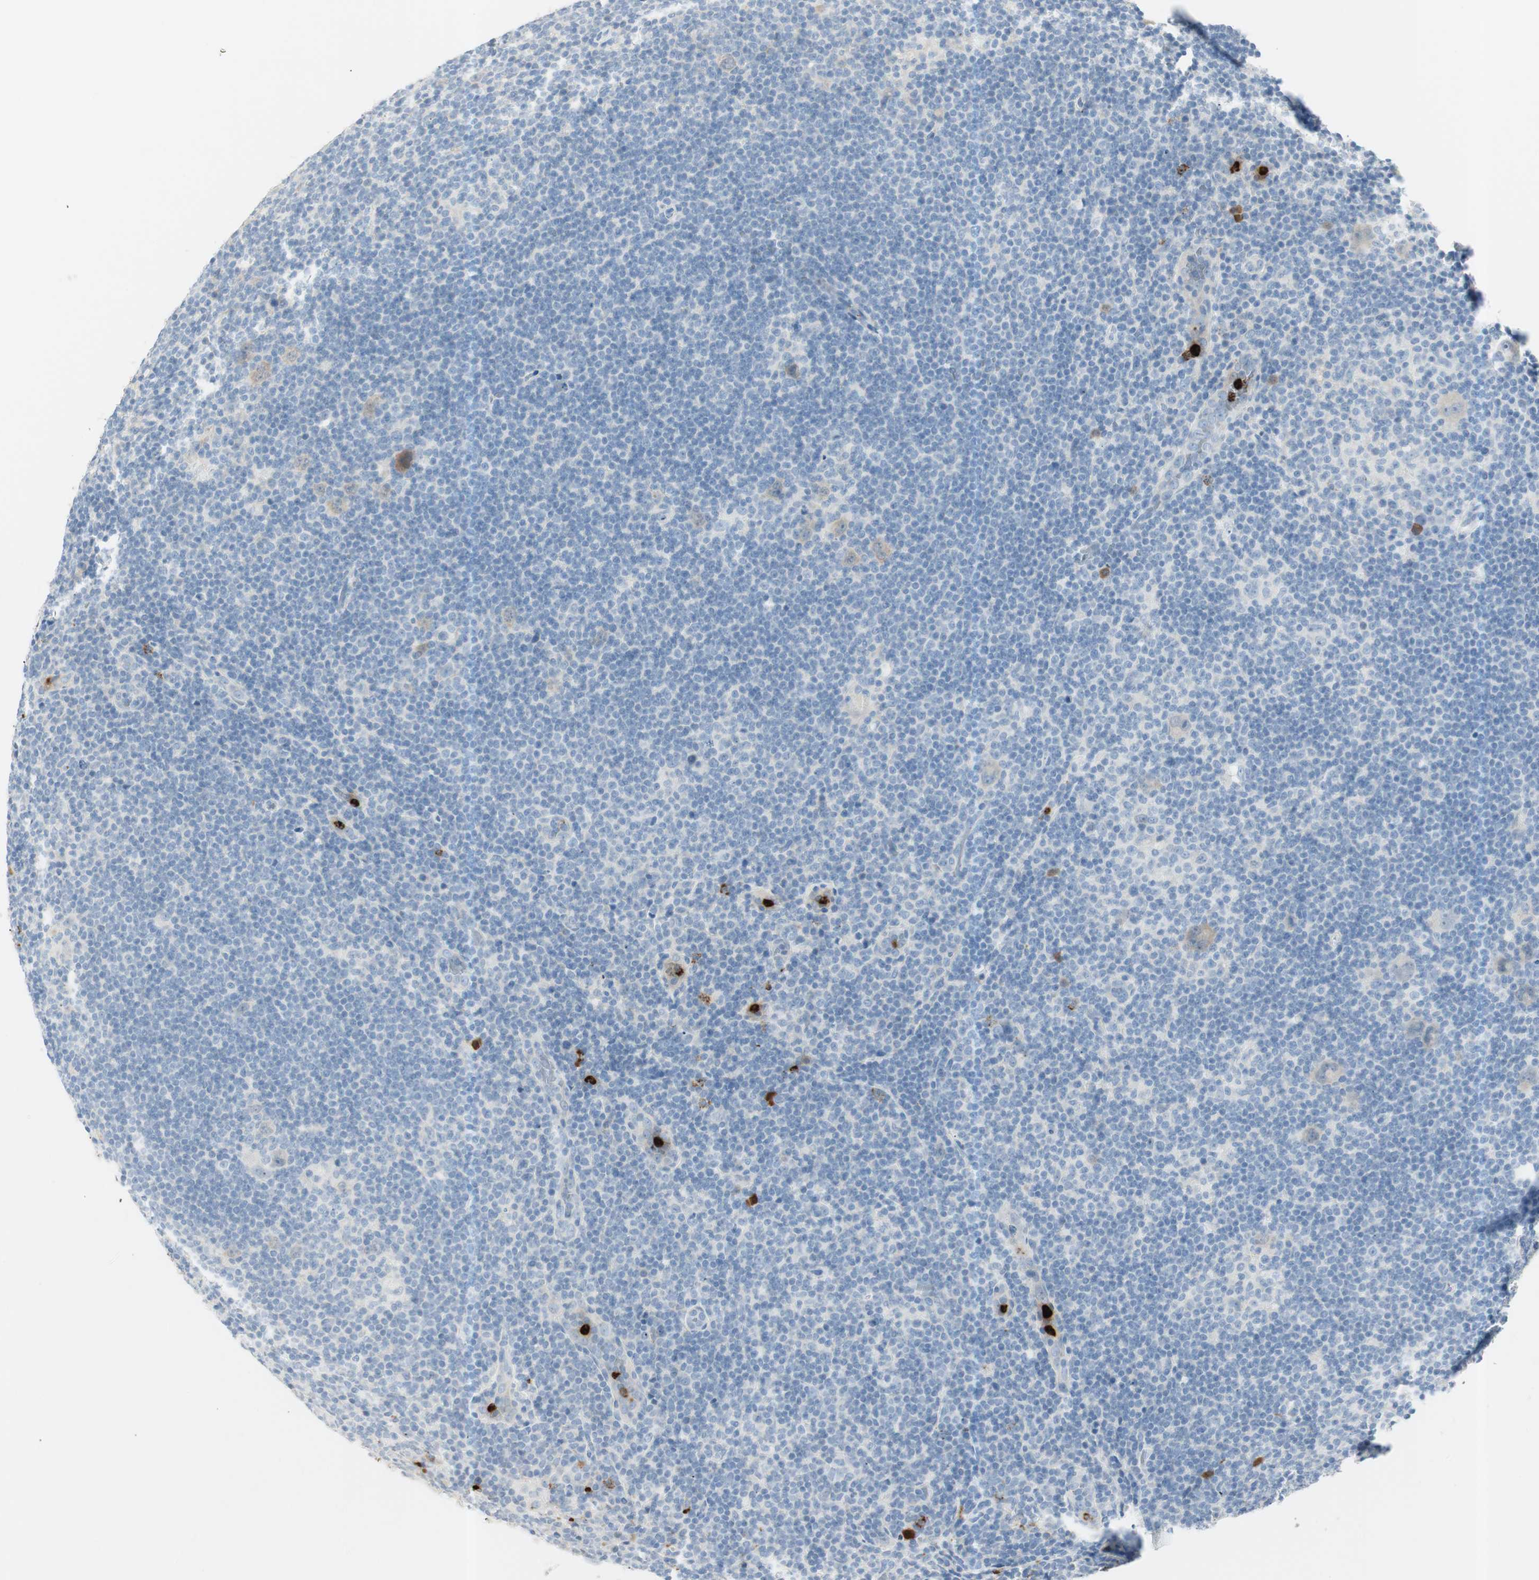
{"staining": {"intensity": "negative", "quantity": "none", "location": "none"}, "tissue": "lymphoma", "cell_type": "Tumor cells", "image_type": "cancer", "snomed": [{"axis": "morphology", "description": "Hodgkin's disease, NOS"}, {"axis": "topography", "description": "Lymph node"}], "caption": "The histopathology image shows no staining of tumor cells in lymphoma. The staining is performed using DAB brown chromogen with nuclei counter-stained in using hematoxylin.", "gene": "PRTN3", "patient": {"sex": "female", "age": 57}}